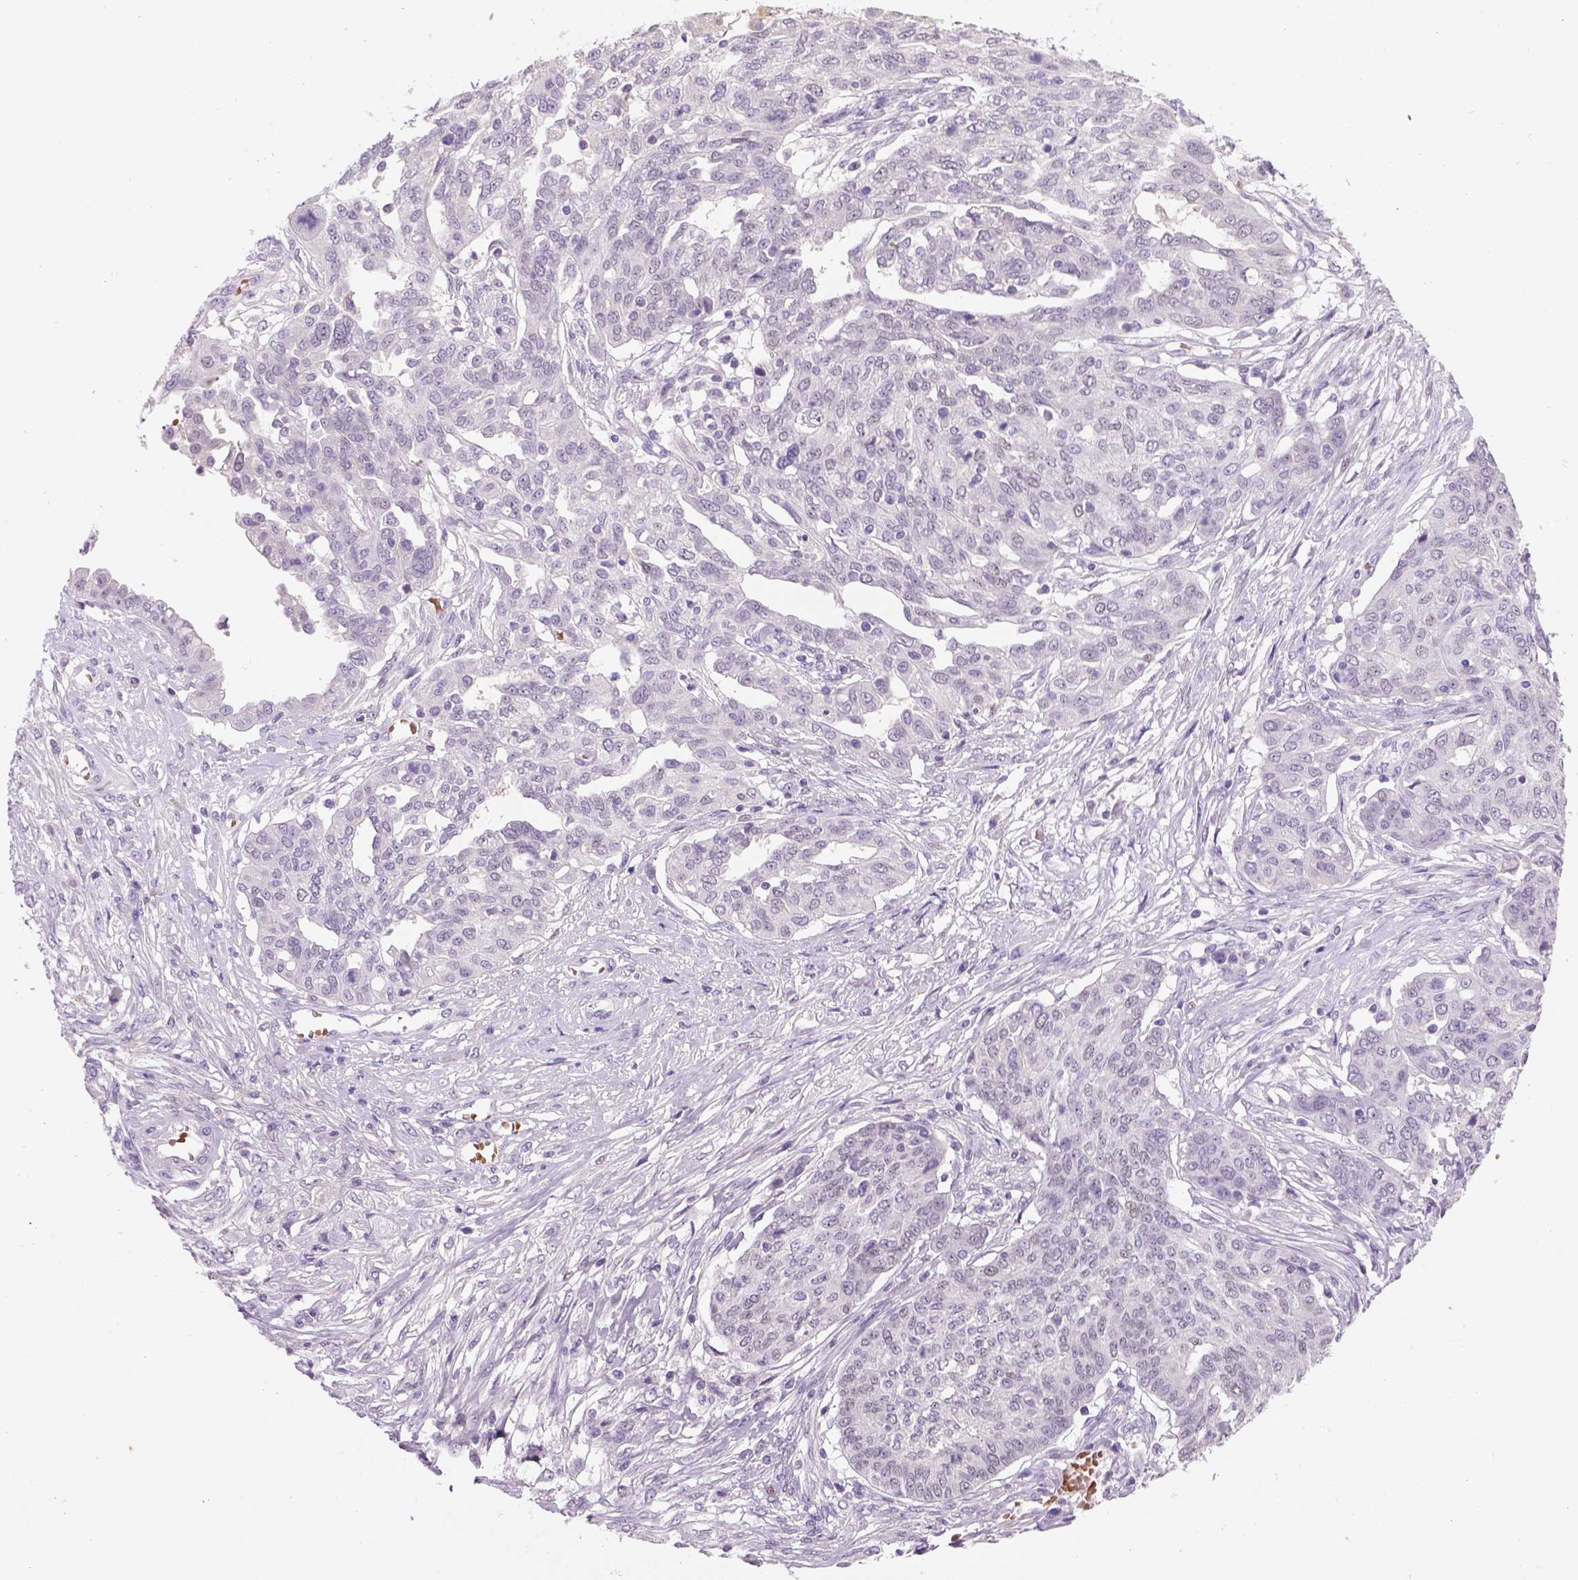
{"staining": {"intensity": "negative", "quantity": "none", "location": "none"}, "tissue": "ovarian cancer", "cell_type": "Tumor cells", "image_type": "cancer", "snomed": [{"axis": "morphology", "description": "Cystadenocarcinoma, serous, NOS"}, {"axis": "topography", "description": "Ovary"}], "caption": "There is no significant positivity in tumor cells of ovarian cancer (serous cystadenocarcinoma).", "gene": "ZMAT4", "patient": {"sex": "female", "age": 67}}